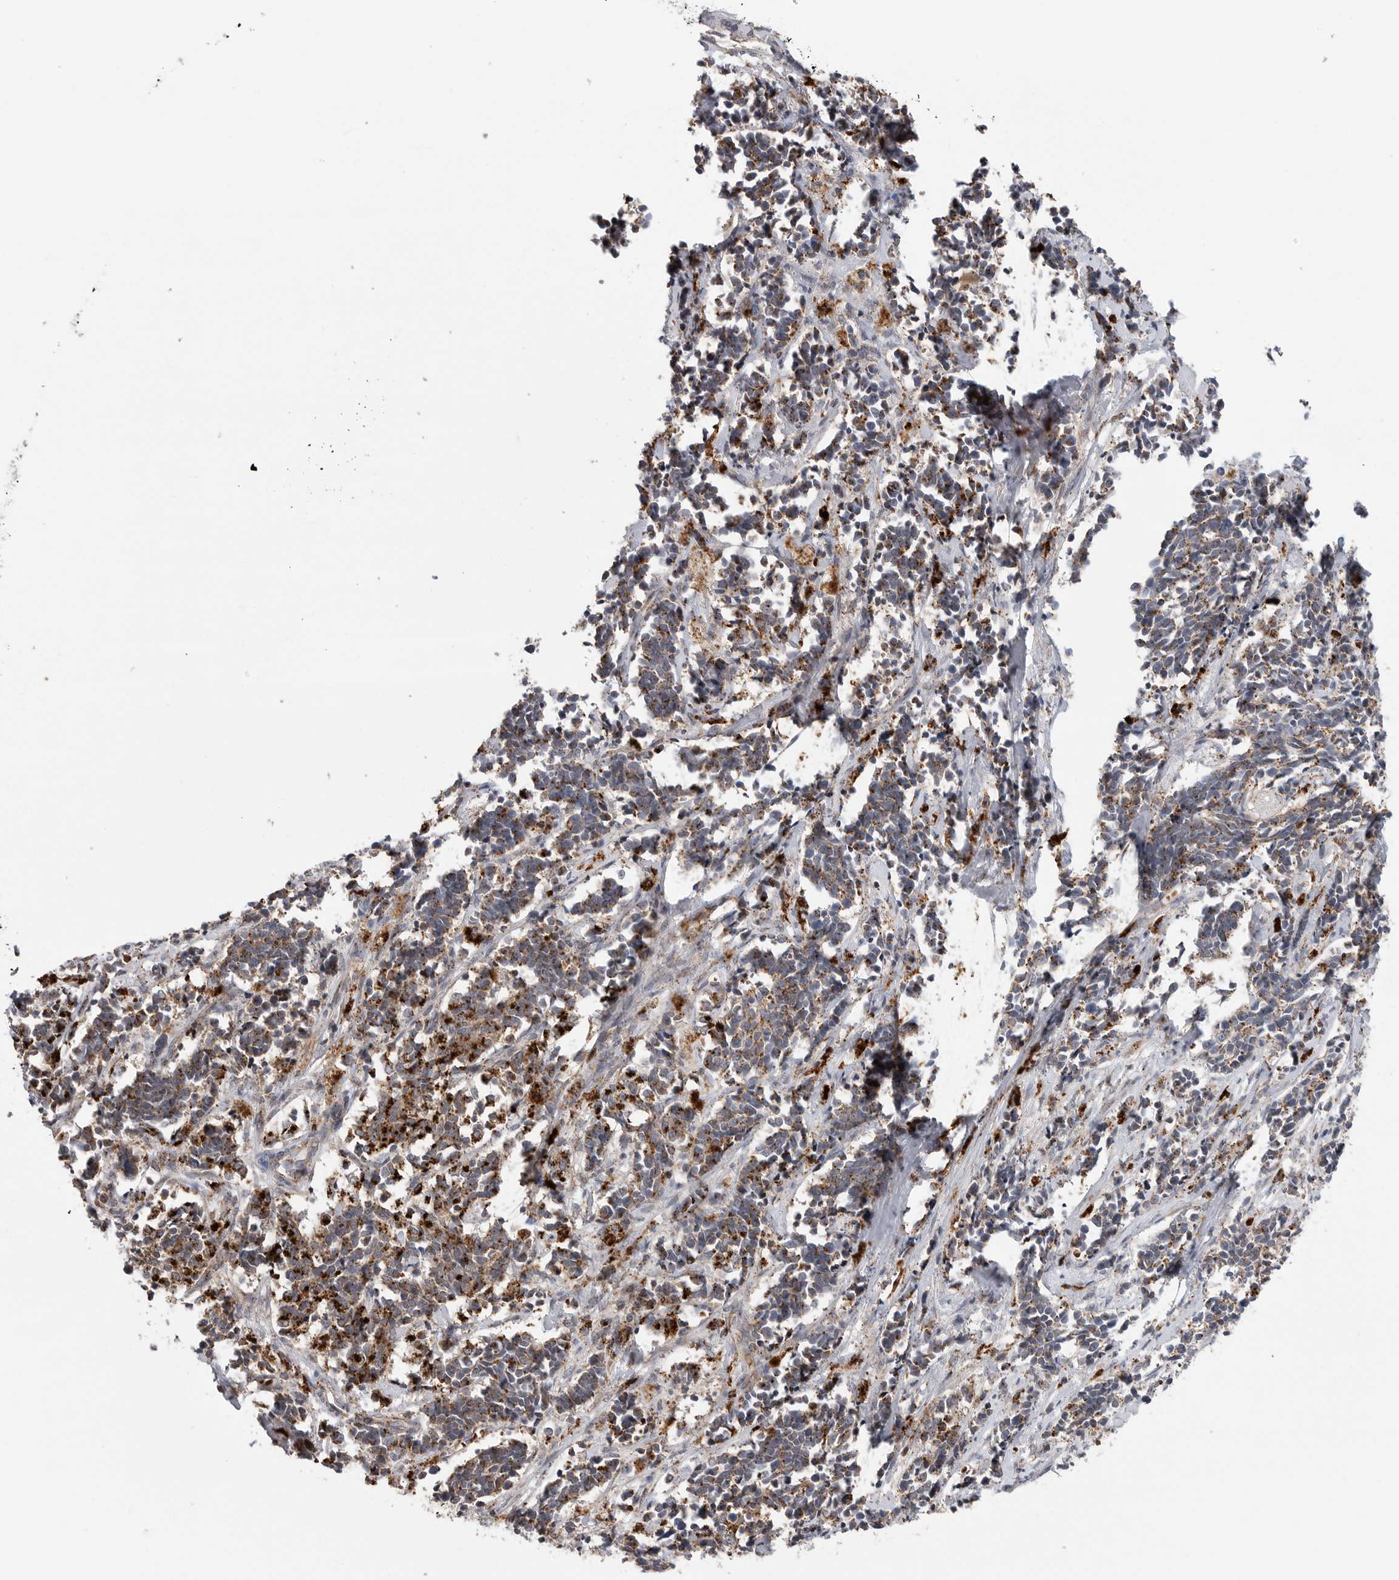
{"staining": {"intensity": "moderate", "quantity": ">75%", "location": "cytoplasmic/membranous"}, "tissue": "cervical cancer", "cell_type": "Tumor cells", "image_type": "cancer", "snomed": [{"axis": "morphology", "description": "Normal tissue, NOS"}, {"axis": "morphology", "description": "Squamous cell carcinoma, NOS"}, {"axis": "topography", "description": "Cervix"}], "caption": "Human cervical squamous cell carcinoma stained with a brown dye demonstrates moderate cytoplasmic/membranous positive expression in about >75% of tumor cells.", "gene": "GALNS", "patient": {"sex": "female", "age": 35}}